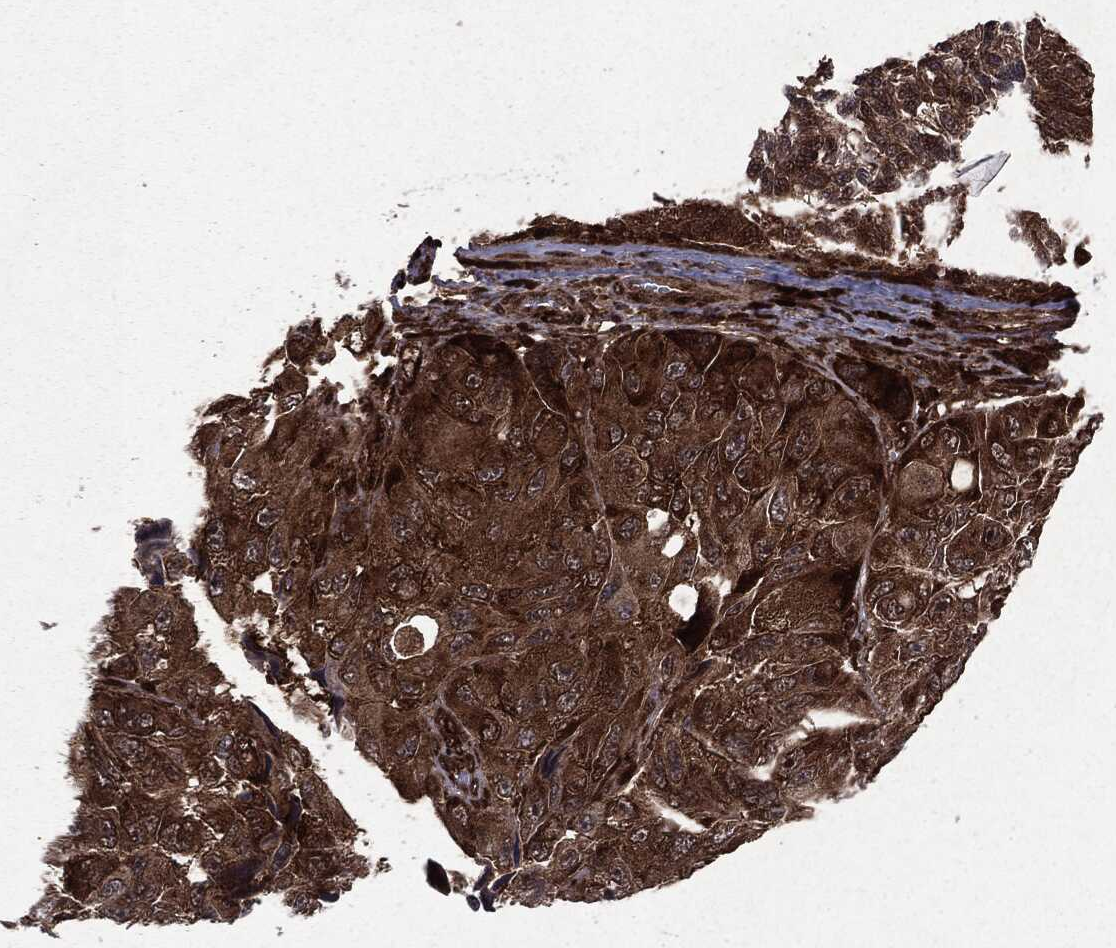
{"staining": {"intensity": "strong", "quantity": ">75%", "location": "cytoplasmic/membranous"}, "tissue": "melanoma", "cell_type": "Tumor cells", "image_type": "cancer", "snomed": [{"axis": "morphology", "description": "Malignant melanoma, NOS"}, {"axis": "topography", "description": "Skin"}], "caption": "Melanoma stained with DAB immunohistochemistry exhibits high levels of strong cytoplasmic/membranous positivity in about >75% of tumor cells.", "gene": "OTUB1", "patient": {"sex": "female", "age": 73}}